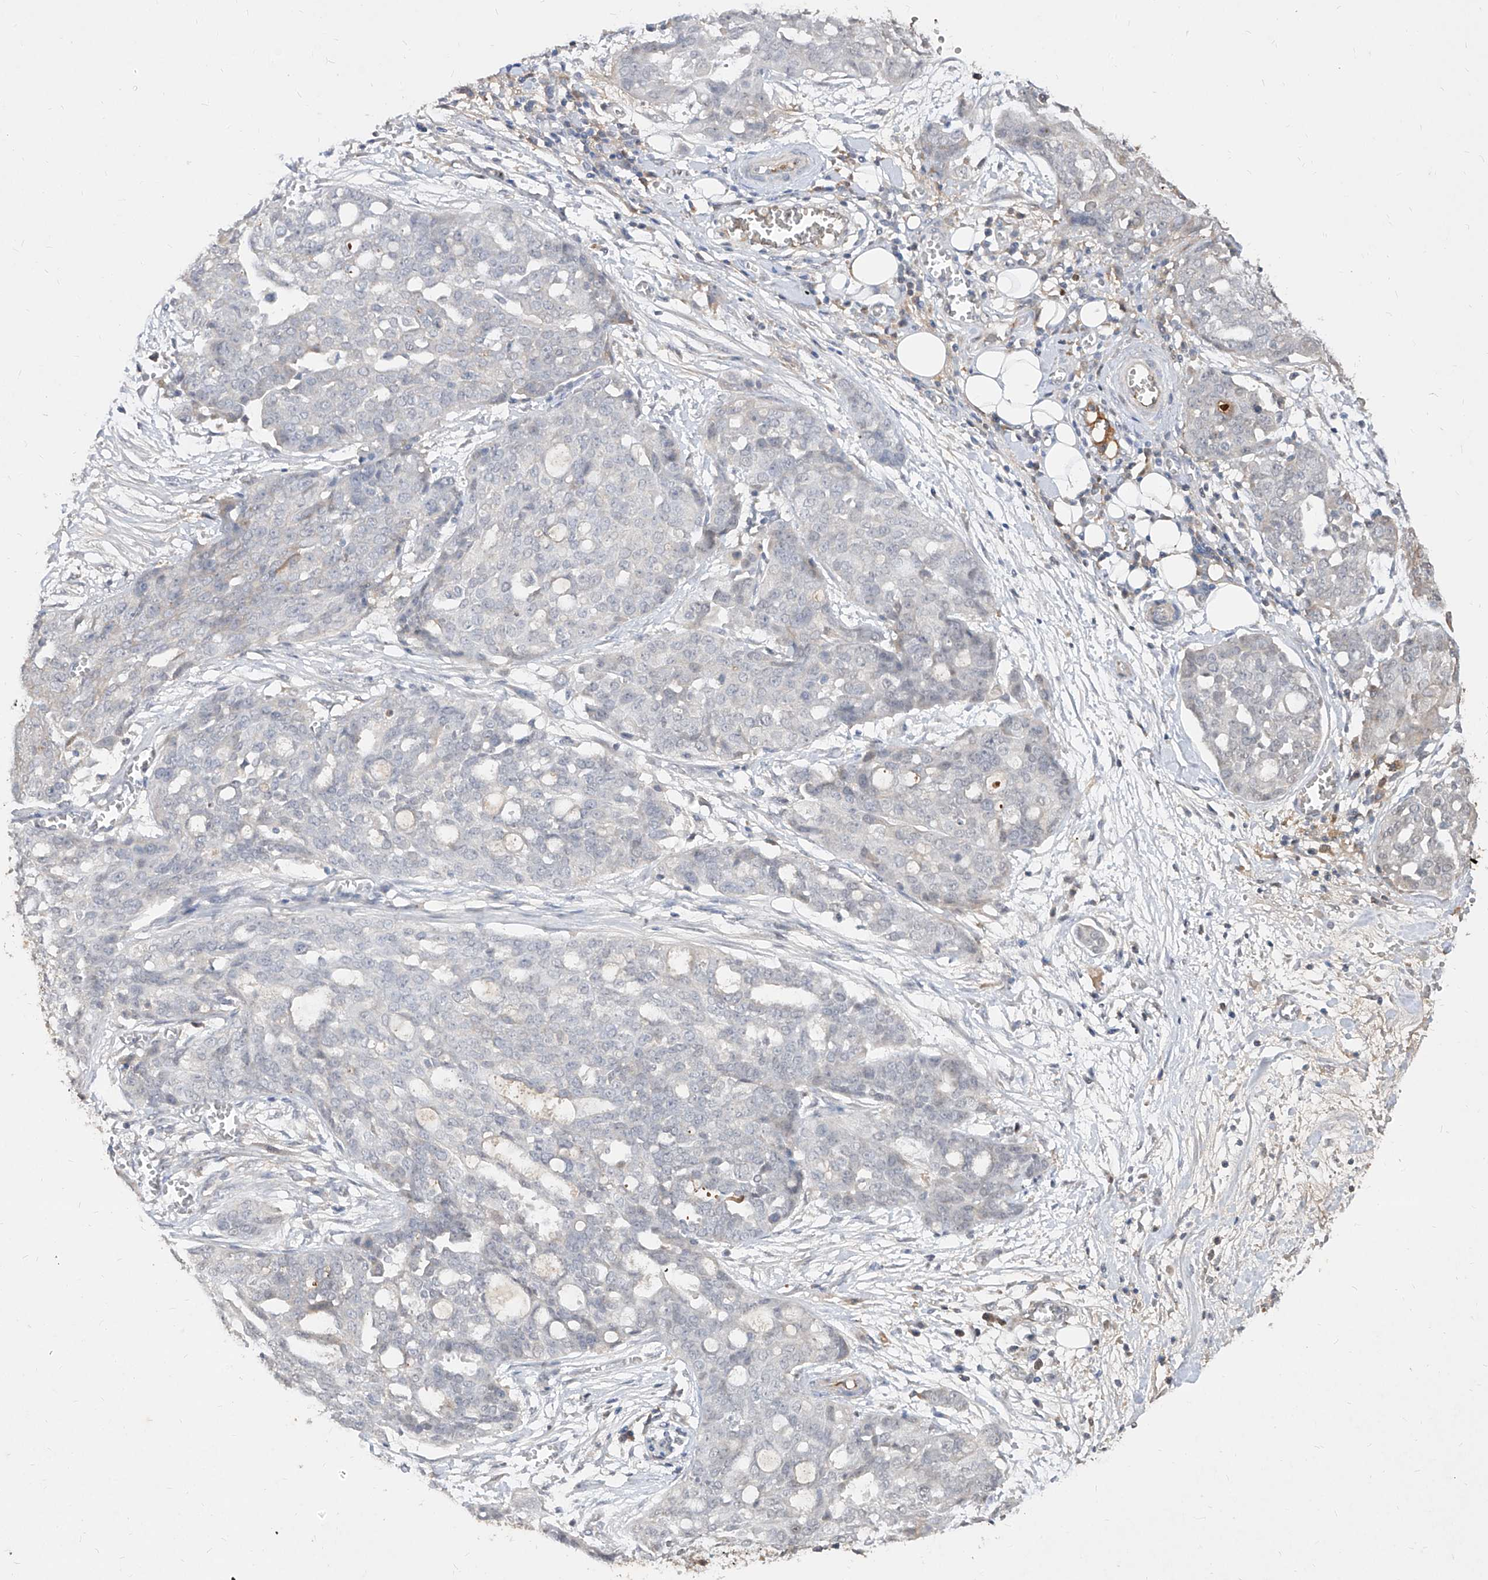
{"staining": {"intensity": "negative", "quantity": "none", "location": "none"}, "tissue": "ovarian cancer", "cell_type": "Tumor cells", "image_type": "cancer", "snomed": [{"axis": "morphology", "description": "Cystadenocarcinoma, serous, NOS"}, {"axis": "topography", "description": "Soft tissue"}, {"axis": "topography", "description": "Ovary"}], "caption": "Photomicrograph shows no significant protein staining in tumor cells of ovarian cancer.", "gene": "C4A", "patient": {"sex": "female", "age": 57}}